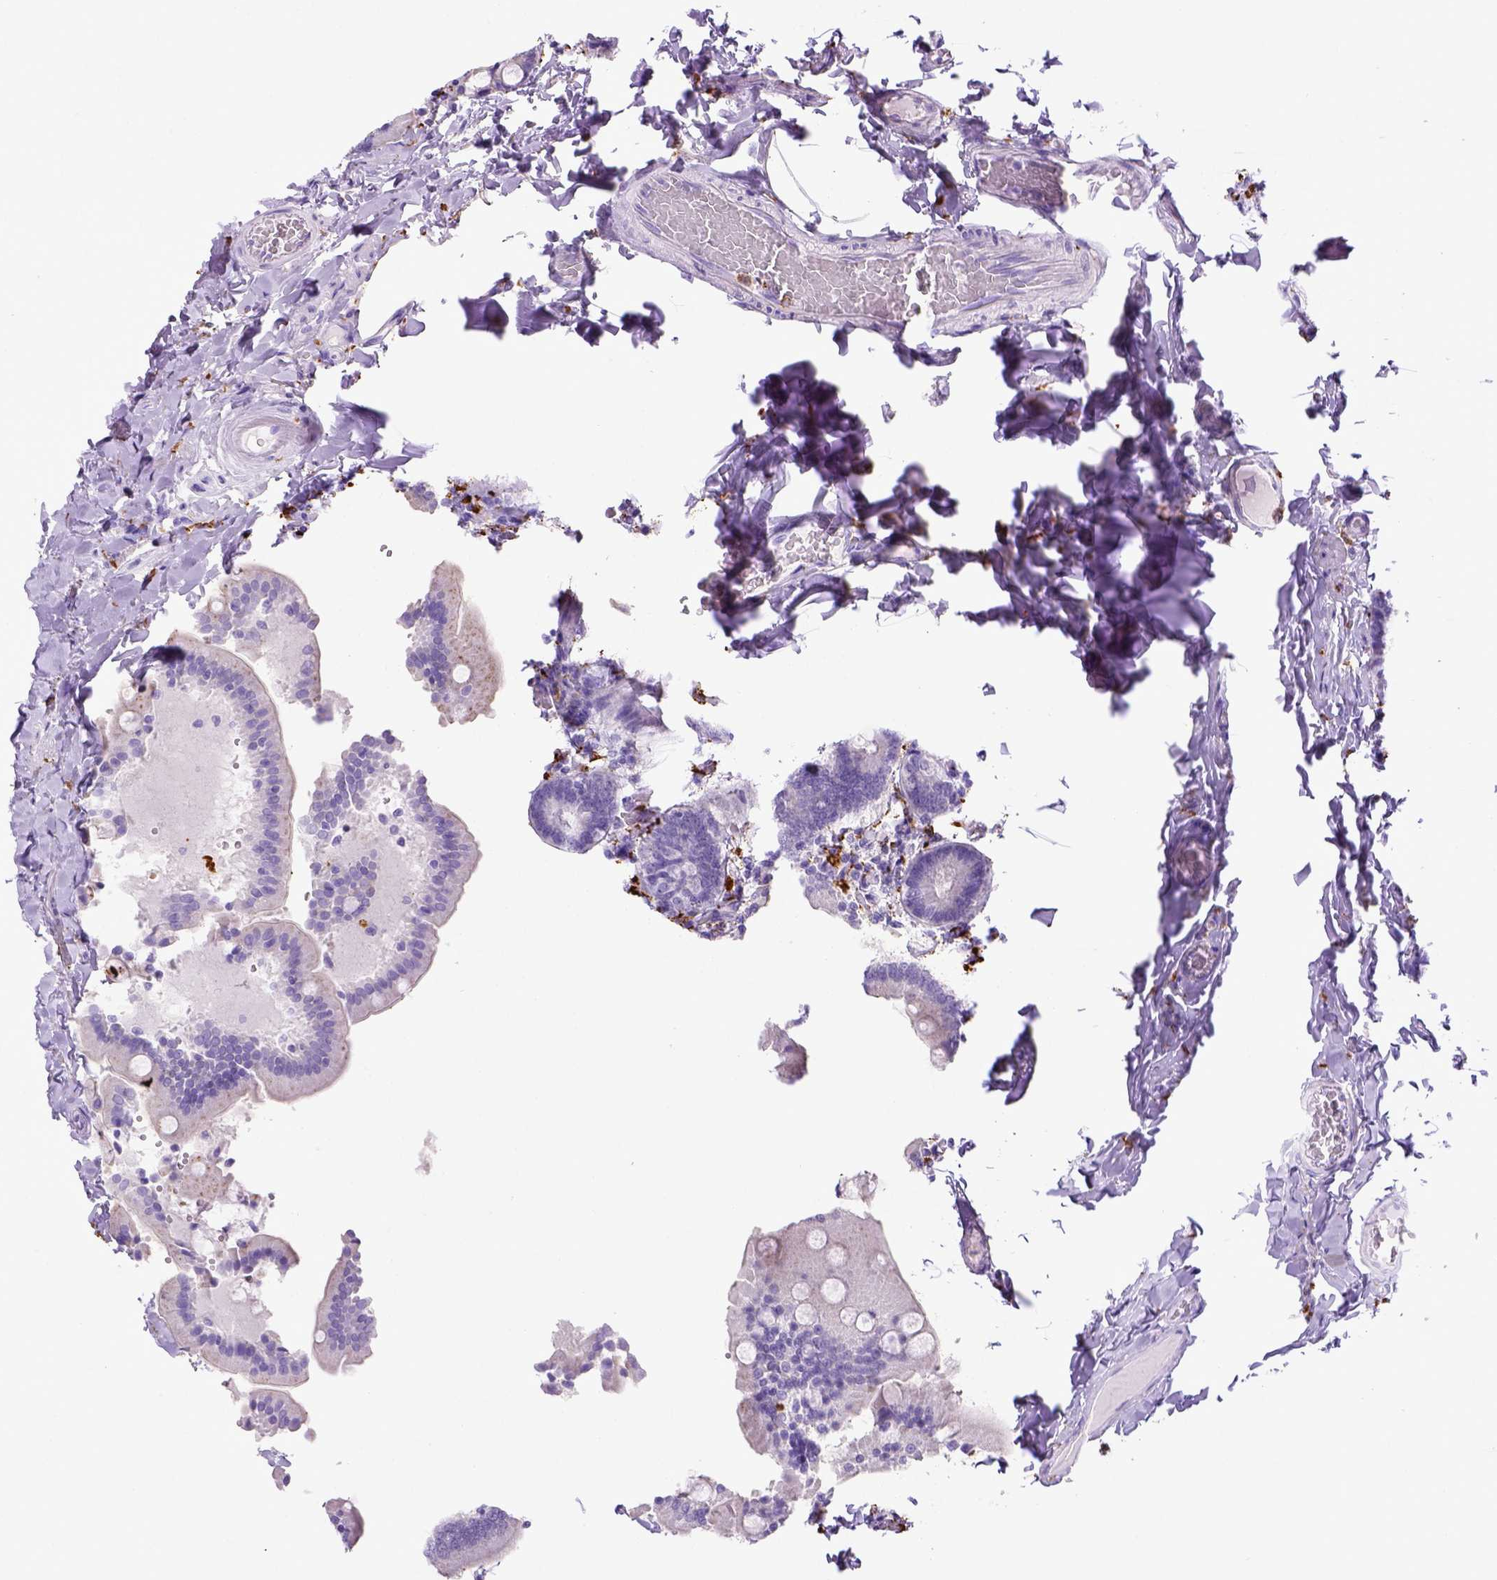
{"staining": {"intensity": "negative", "quantity": "none", "location": "none"}, "tissue": "duodenum", "cell_type": "Glandular cells", "image_type": "normal", "snomed": [{"axis": "morphology", "description": "Normal tissue, NOS"}, {"axis": "topography", "description": "Duodenum"}], "caption": "Immunohistochemistry (IHC) photomicrograph of unremarkable human duodenum stained for a protein (brown), which shows no positivity in glandular cells. The staining was performed using DAB (3,3'-diaminobenzidine) to visualize the protein expression in brown, while the nuclei were stained in blue with hematoxylin (Magnification: 20x).", "gene": "CD68", "patient": {"sex": "female", "age": 62}}